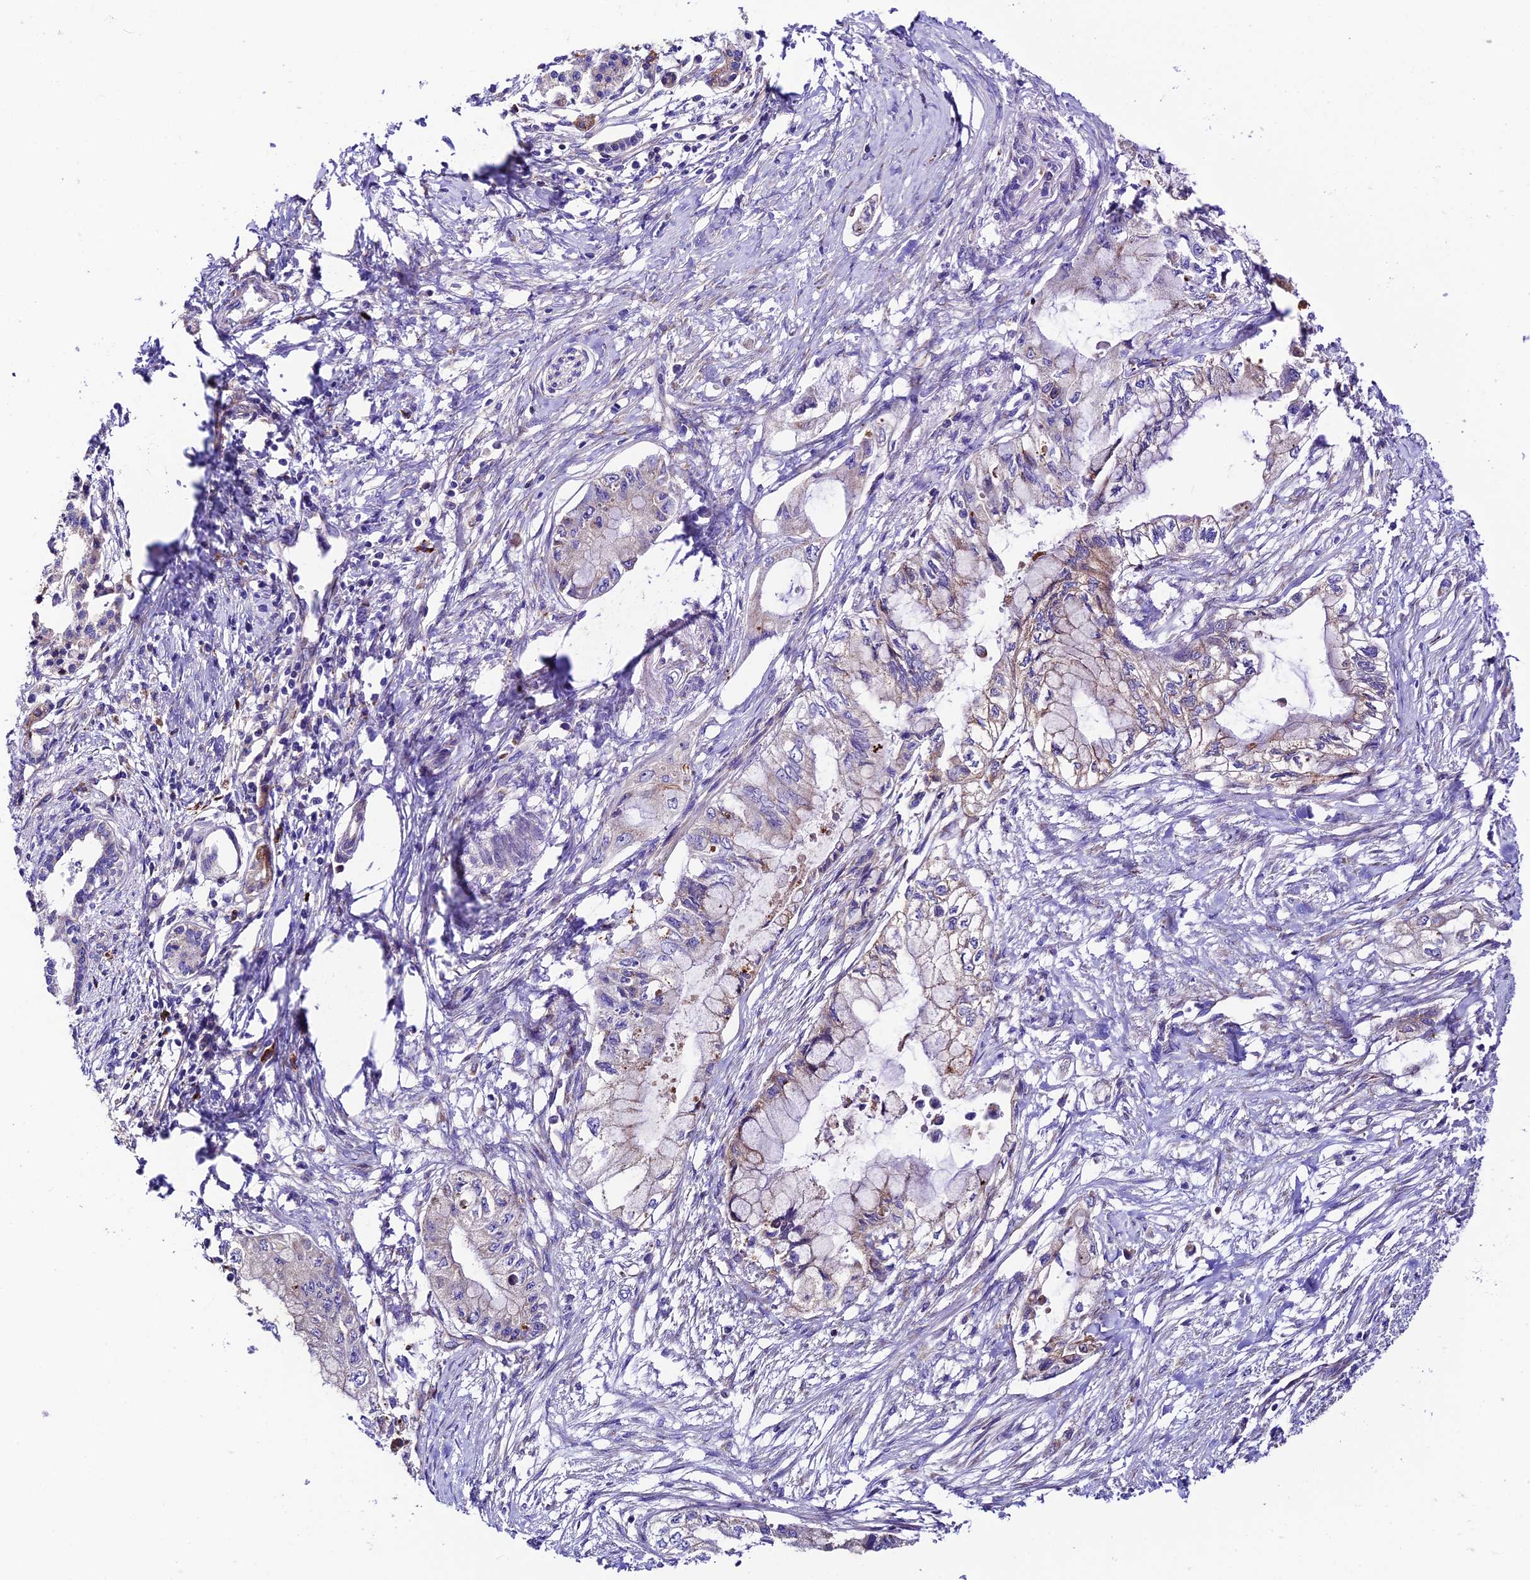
{"staining": {"intensity": "weak", "quantity": "<25%", "location": "cytoplasmic/membranous"}, "tissue": "pancreatic cancer", "cell_type": "Tumor cells", "image_type": "cancer", "snomed": [{"axis": "morphology", "description": "Adenocarcinoma, NOS"}, {"axis": "topography", "description": "Pancreas"}], "caption": "Tumor cells show no significant protein expression in pancreatic cancer.", "gene": "VPS13C", "patient": {"sex": "male", "age": 48}}